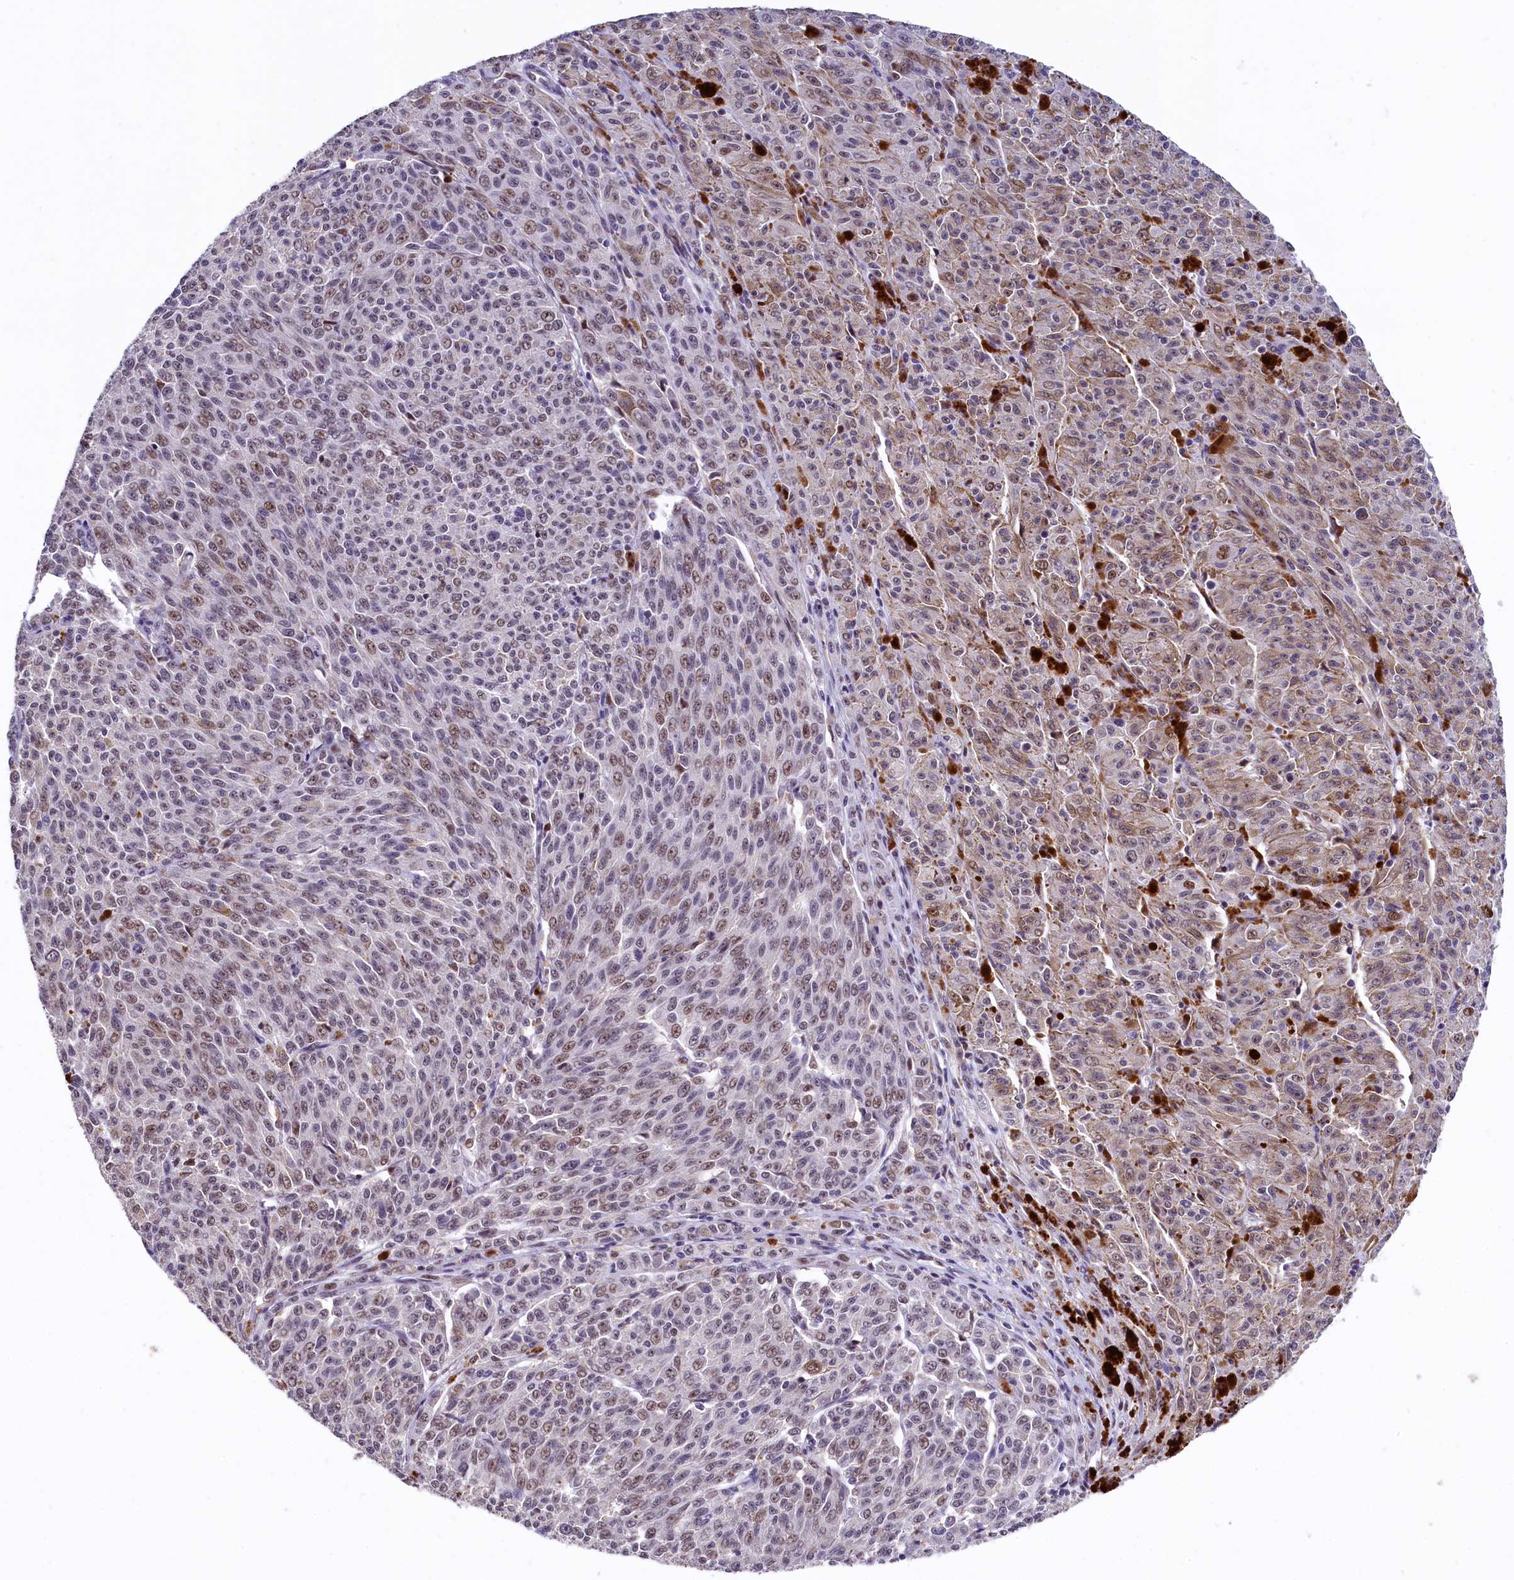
{"staining": {"intensity": "moderate", "quantity": "25%-75%", "location": "nuclear"}, "tissue": "melanoma", "cell_type": "Tumor cells", "image_type": "cancer", "snomed": [{"axis": "morphology", "description": "Malignant melanoma, NOS"}, {"axis": "topography", "description": "Skin"}], "caption": "Immunohistochemical staining of malignant melanoma reveals medium levels of moderate nuclear positivity in about 25%-75% of tumor cells.", "gene": "HECTD4", "patient": {"sex": "female", "age": 52}}